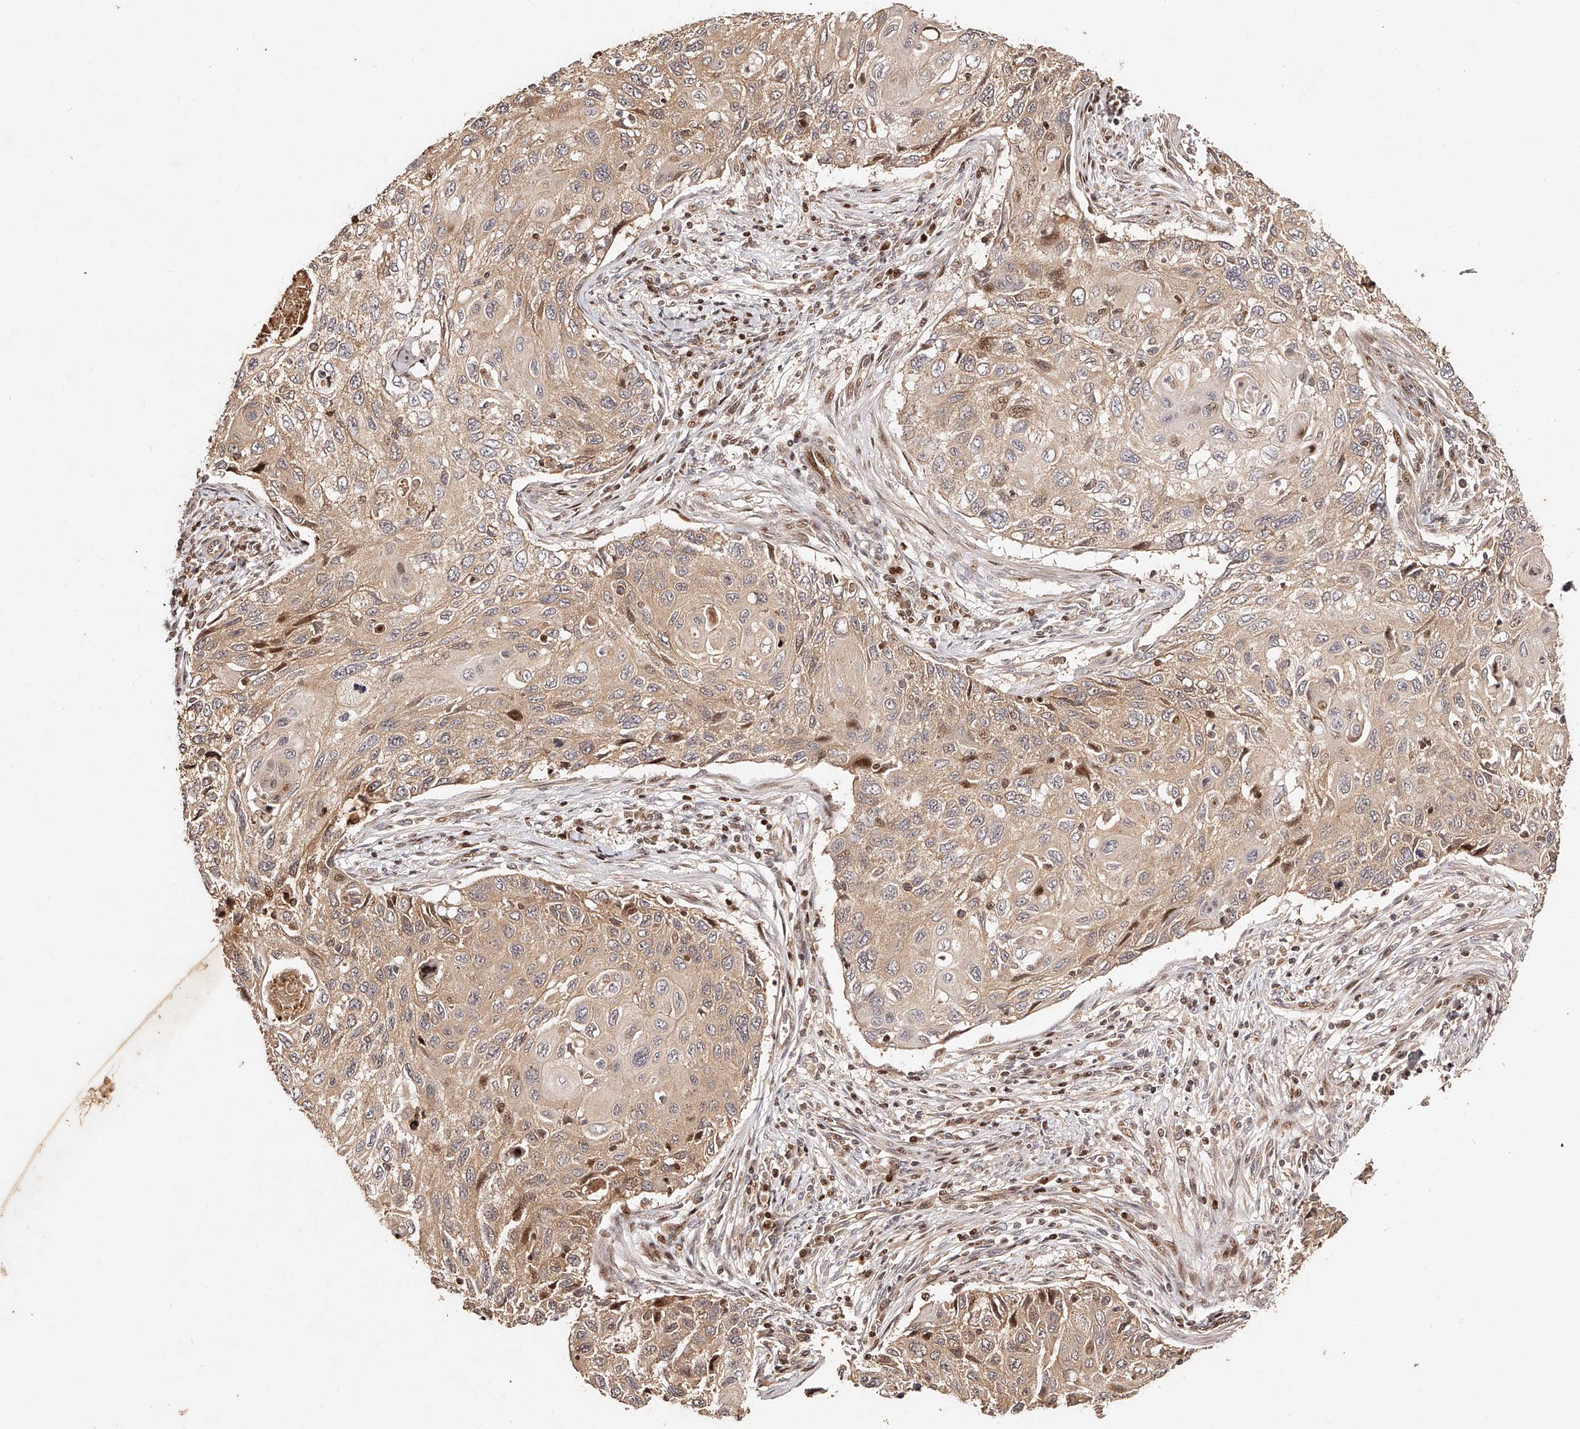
{"staining": {"intensity": "weak", "quantity": ">75%", "location": "cytoplasmic/membranous,nuclear"}, "tissue": "cervical cancer", "cell_type": "Tumor cells", "image_type": "cancer", "snomed": [{"axis": "morphology", "description": "Squamous cell carcinoma, NOS"}, {"axis": "topography", "description": "Cervix"}], "caption": "Tumor cells display low levels of weak cytoplasmic/membranous and nuclear staining in about >75% of cells in human cervical cancer (squamous cell carcinoma).", "gene": "PFDN2", "patient": {"sex": "female", "age": 70}}